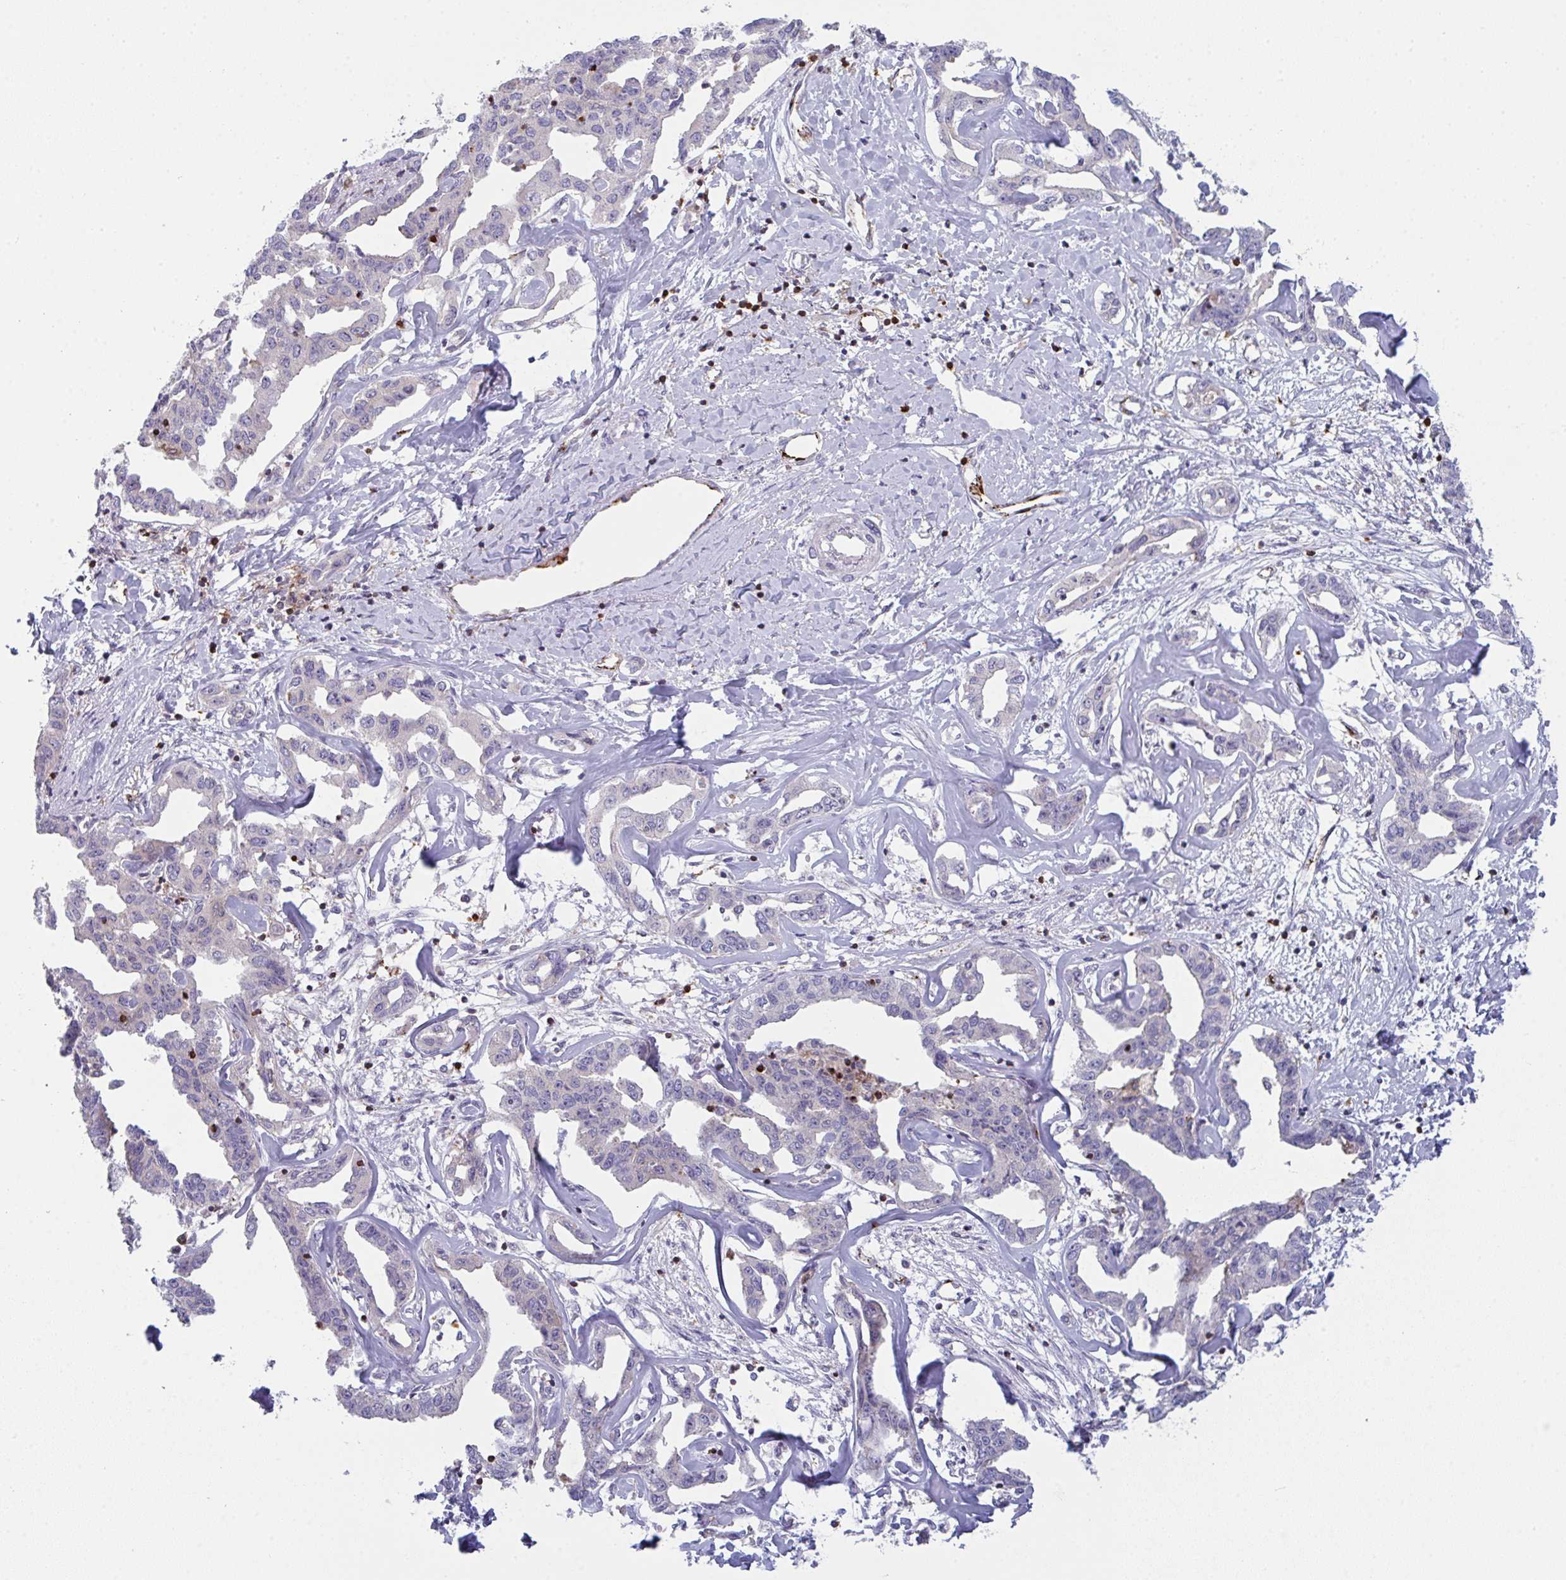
{"staining": {"intensity": "negative", "quantity": "none", "location": "none"}, "tissue": "liver cancer", "cell_type": "Tumor cells", "image_type": "cancer", "snomed": [{"axis": "morphology", "description": "Cholangiocarcinoma"}, {"axis": "topography", "description": "Liver"}], "caption": "The image shows no significant staining in tumor cells of liver cancer.", "gene": "CD80", "patient": {"sex": "male", "age": 59}}